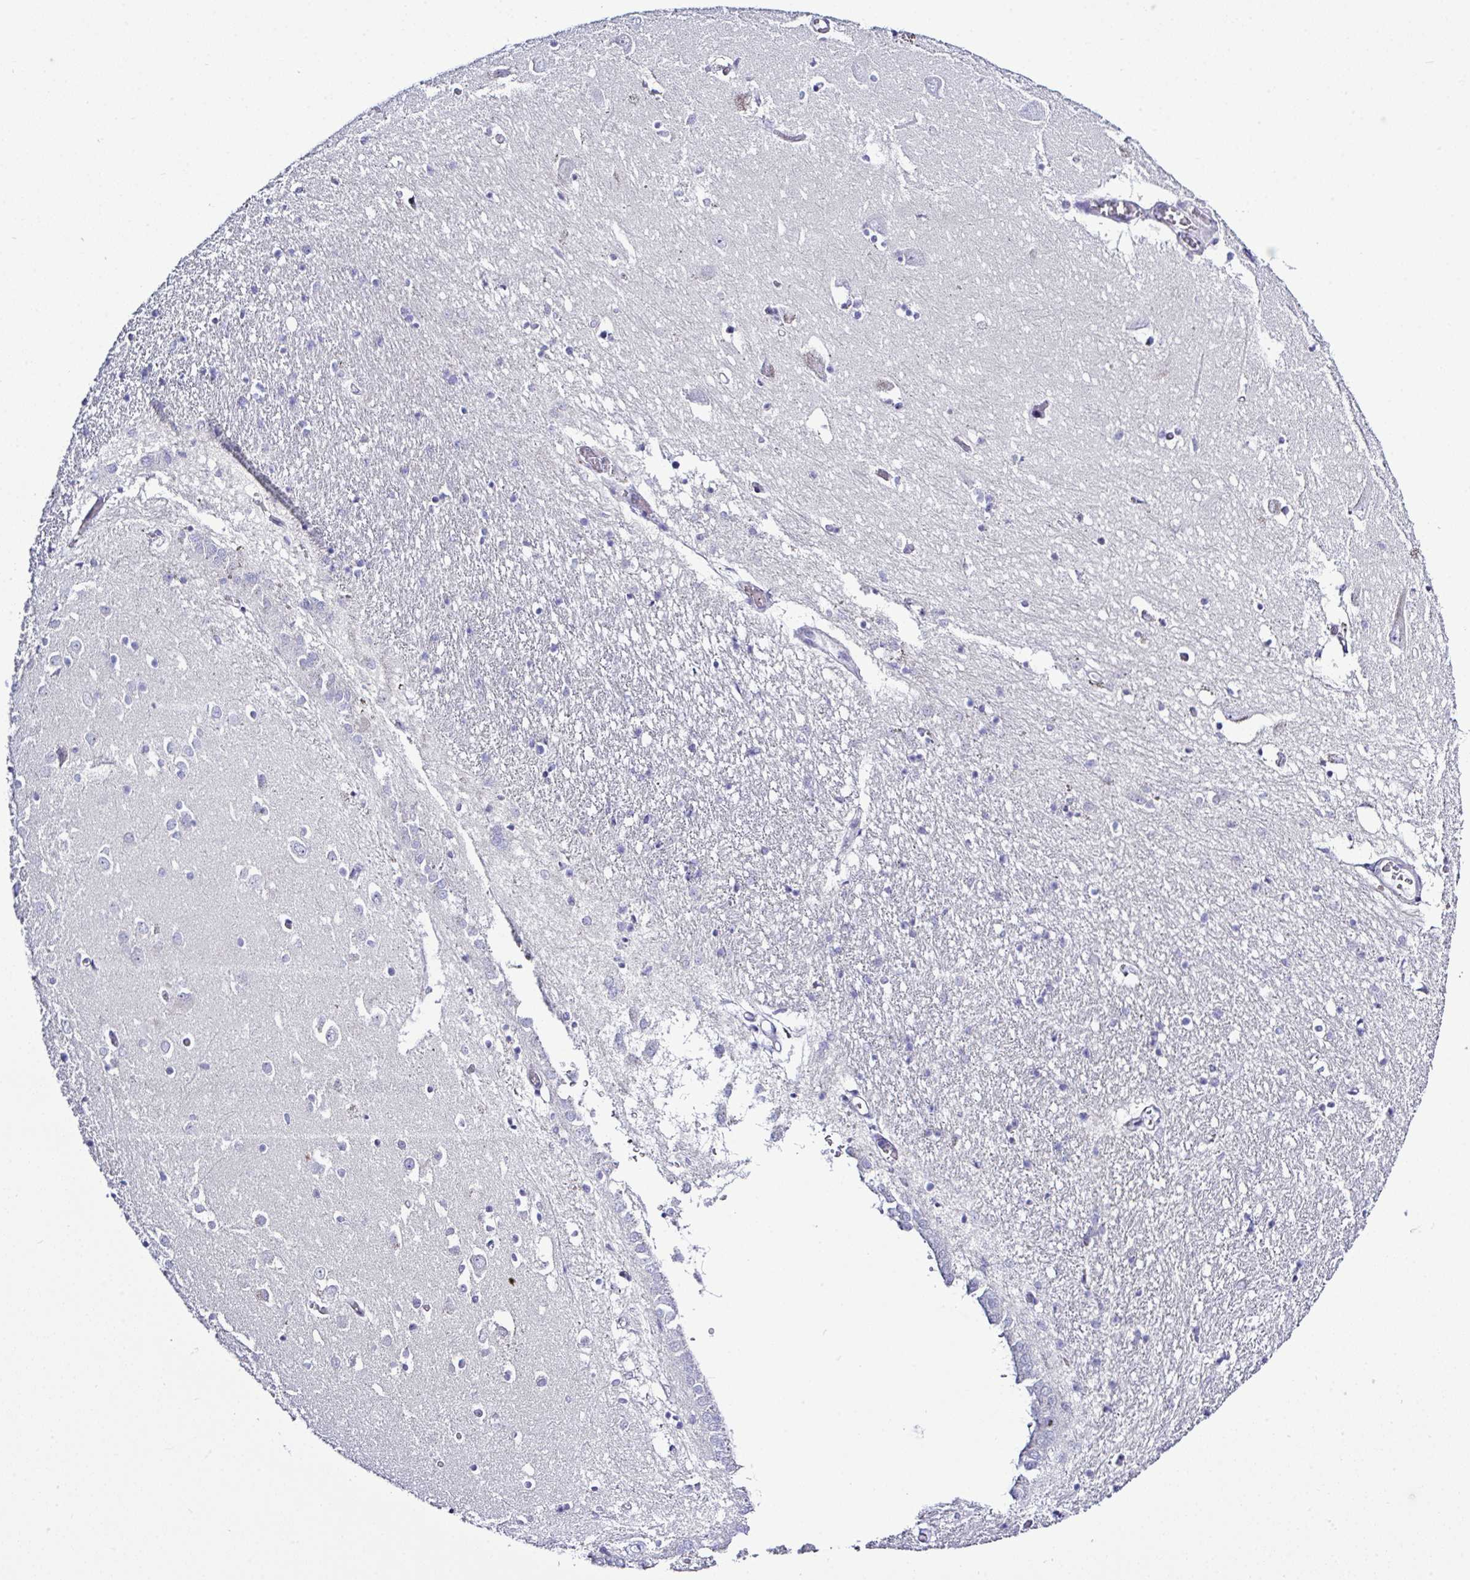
{"staining": {"intensity": "negative", "quantity": "none", "location": "none"}, "tissue": "caudate", "cell_type": "Glial cells", "image_type": "normal", "snomed": [{"axis": "morphology", "description": "Normal tissue, NOS"}, {"axis": "topography", "description": "Lateral ventricle wall"}, {"axis": "topography", "description": "Hippocampus"}], "caption": "Protein analysis of normal caudate exhibits no significant positivity in glial cells.", "gene": "MED11", "patient": {"sex": "female", "age": 63}}